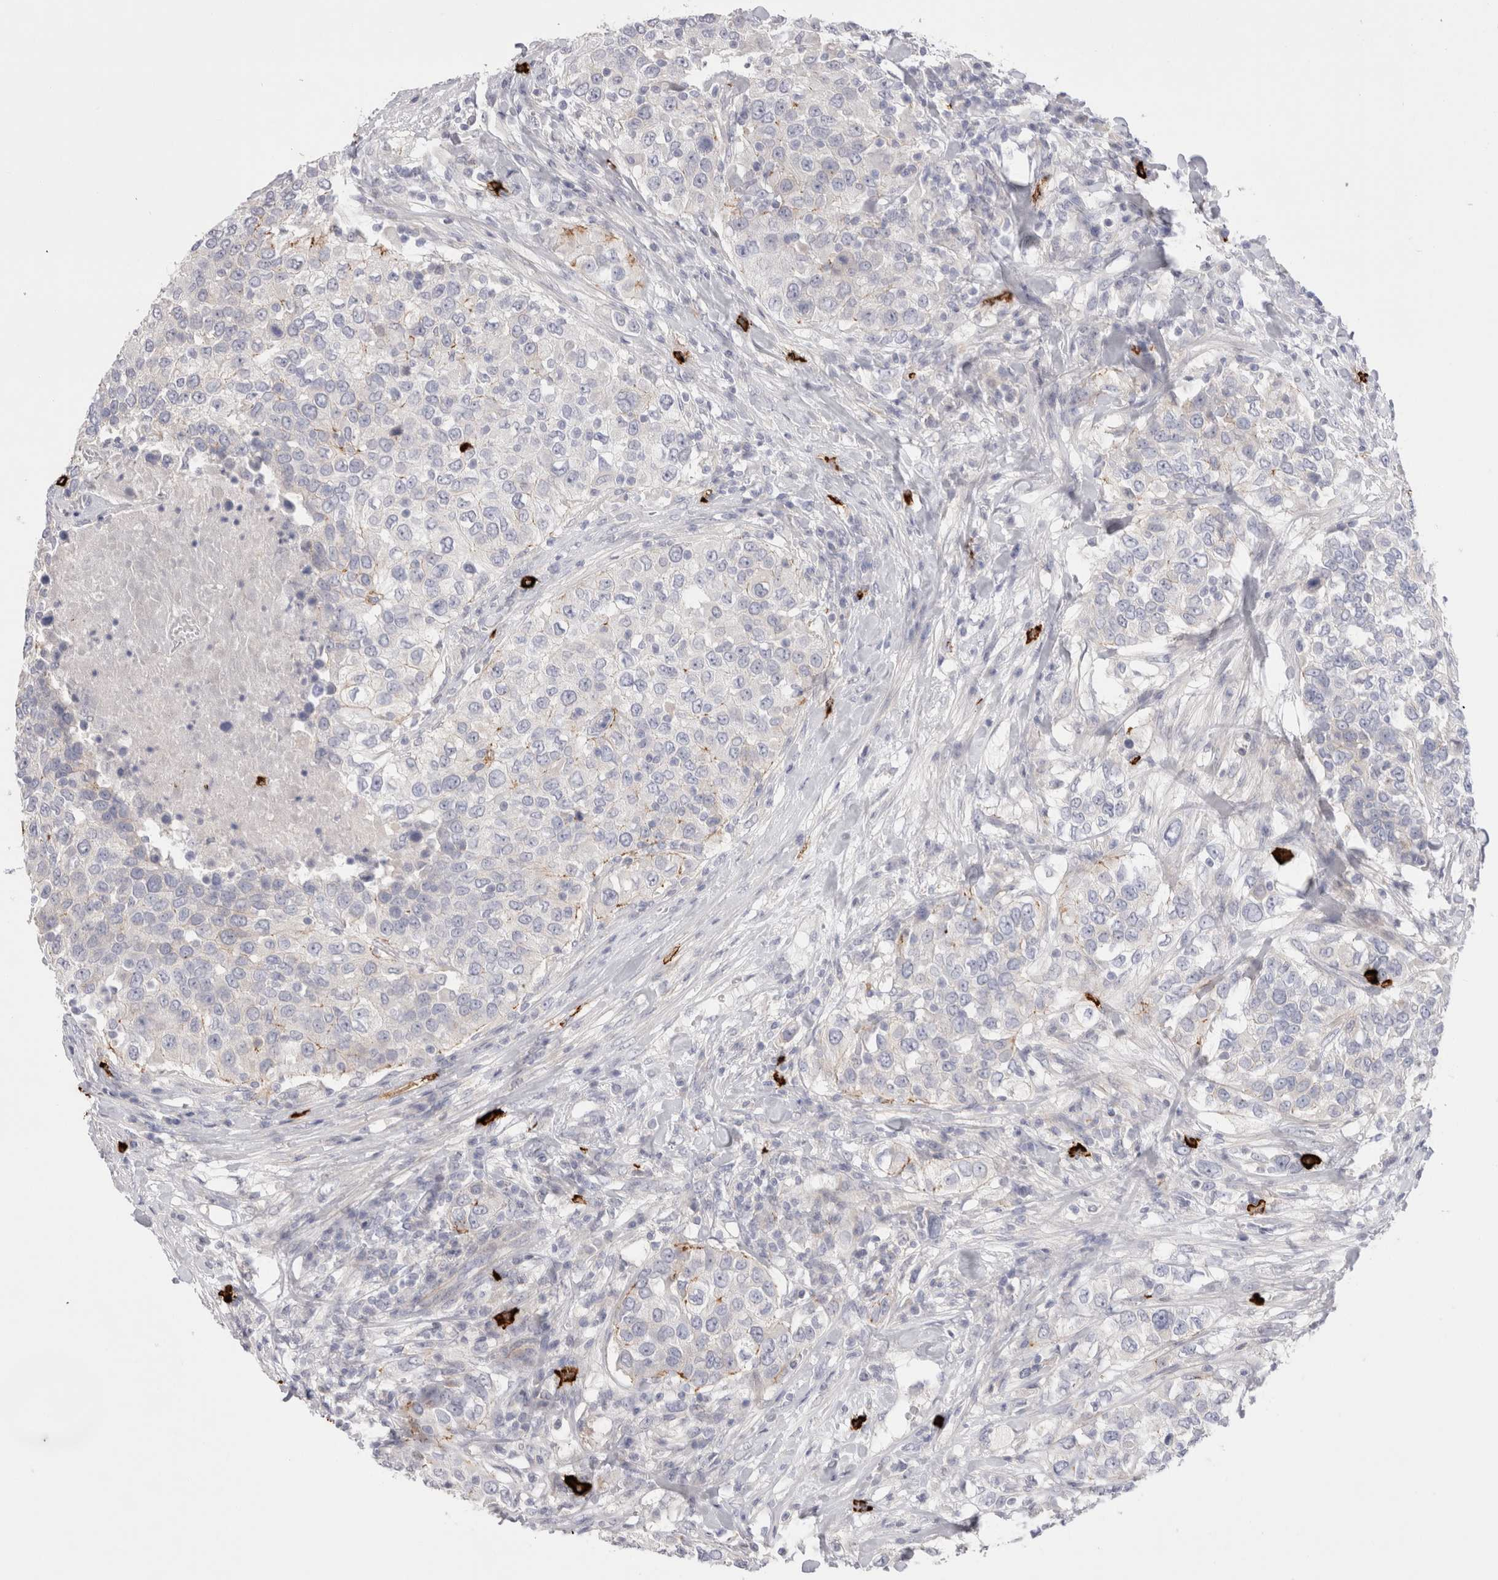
{"staining": {"intensity": "negative", "quantity": "none", "location": "none"}, "tissue": "urothelial cancer", "cell_type": "Tumor cells", "image_type": "cancer", "snomed": [{"axis": "morphology", "description": "Urothelial carcinoma, High grade"}, {"axis": "topography", "description": "Urinary bladder"}], "caption": "Immunohistochemistry of human urothelial carcinoma (high-grade) exhibits no staining in tumor cells. Brightfield microscopy of immunohistochemistry (IHC) stained with DAB (3,3'-diaminobenzidine) (brown) and hematoxylin (blue), captured at high magnification.", "gene": "SPINK2", "patient": {"sex": "female", "age": 80}}